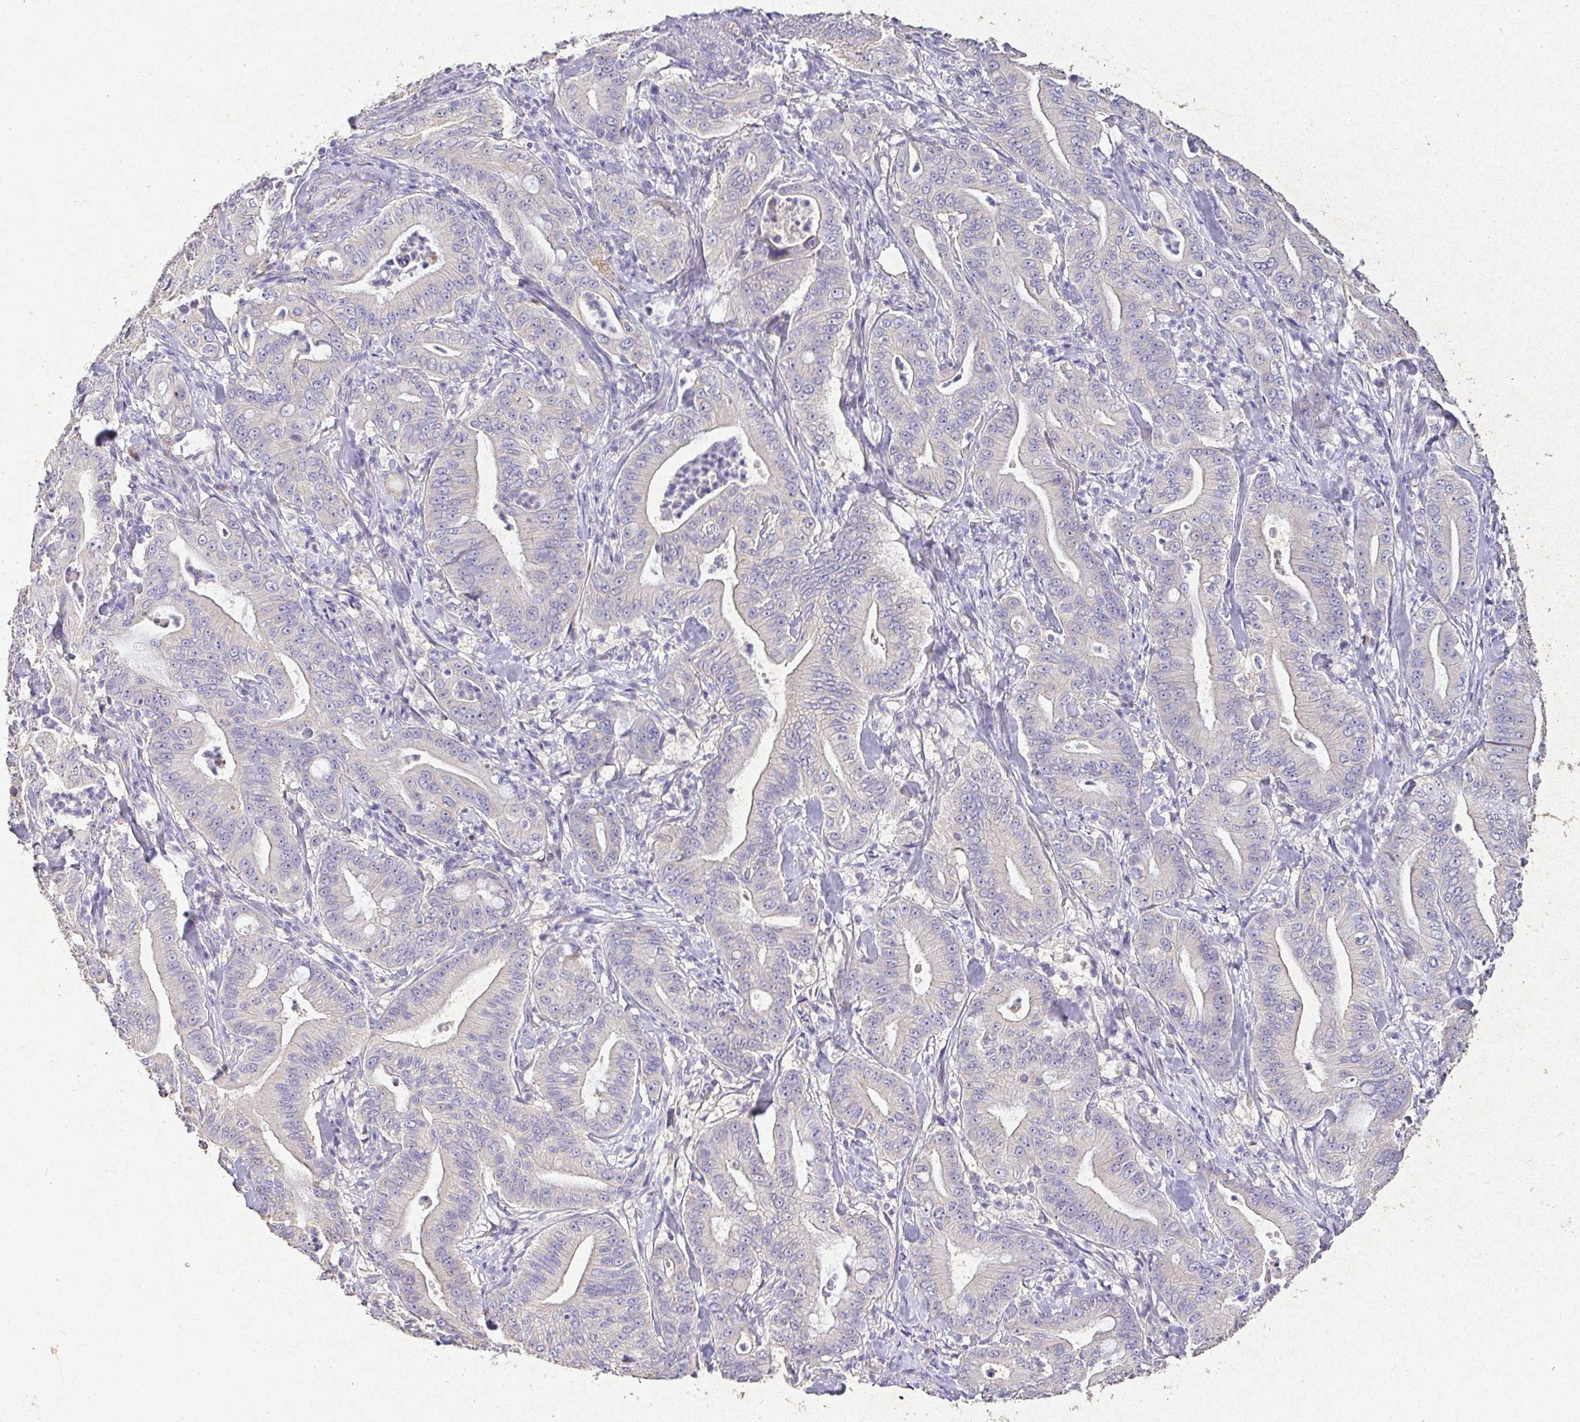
{"staining": {"intensity": "negative", "quantity": "none", "location": "none"}, "tissue": "pancreatic cancer", "cell_type": "Tumor cells", "image_type": "cancer", "snomed": [{"axis": "morphology", "description": "Adenocarcinoma, NOS"}, {"axis": "topography", "description": "Pancreas"}], "caption": "Tumor cells are negative for protein expression in human pancreatic cancer. Brightfield microscopy of IHC stained with DAB (brown) and hematoxylin (blue), captured at high magnification.", "gene": "RPS2", "patient": {"sex": "male", "age": 71}}